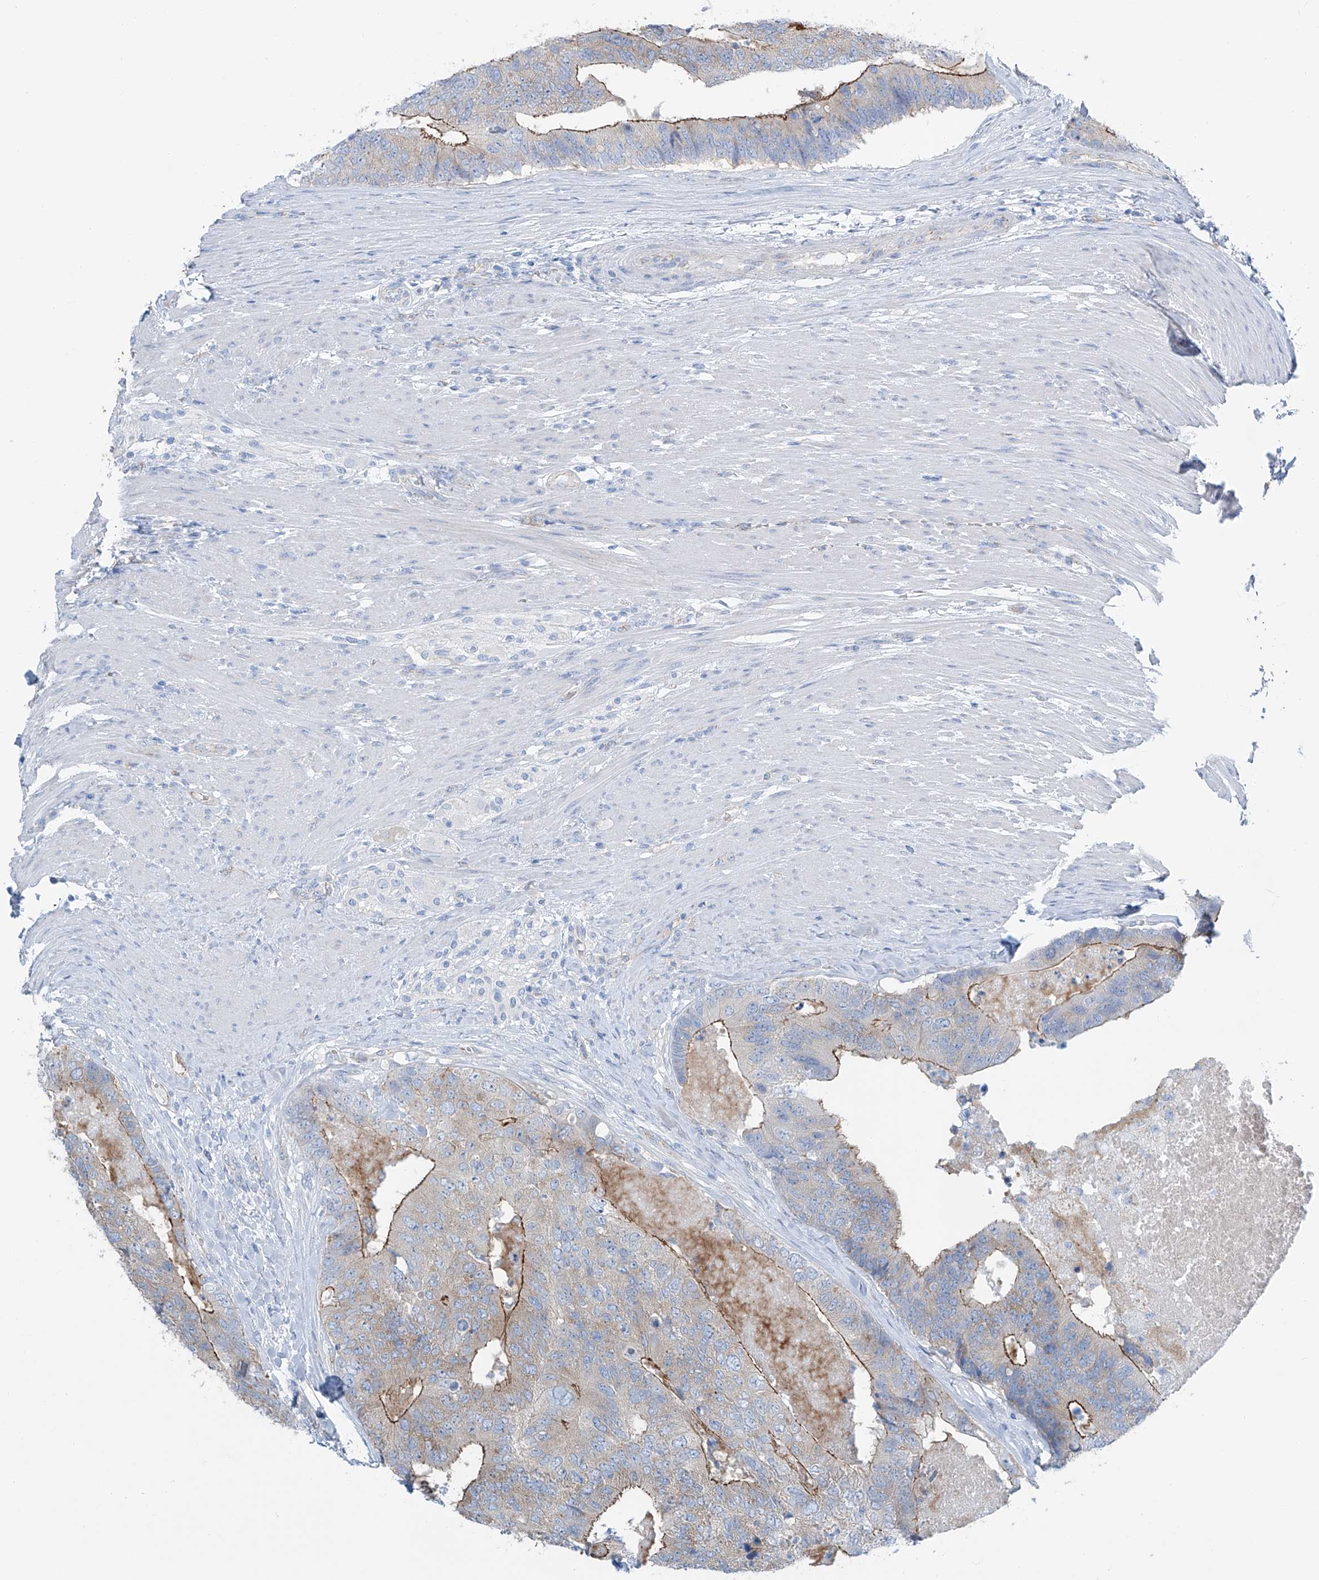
{"staining": {"intensity": "moderate", "quantity": "25%-75%", "location": "cytoplasmic/membranous"}, "tissue": "colorectal cancer", "cell_type": "Tumor cells", "image_type": "cancer", "snomed": [{"axis": "morphology", "description": "Adenocarcinoma, NOS"}, {"axis": "topography", "description": "Colon"}], "caption": "High-power microscopy captured an immunohistochemistry (IHC) histopathology image of colorectal cancer, revealing moderate cytoplasmic/membranous staining in approximately 25%-75% of tumor cells. Immunohistochemistry stains the protein of interest in brown and the nuclei are stained blue.", "gene": "MAGI1", "patient": {"sex": "female", "age": 67}}